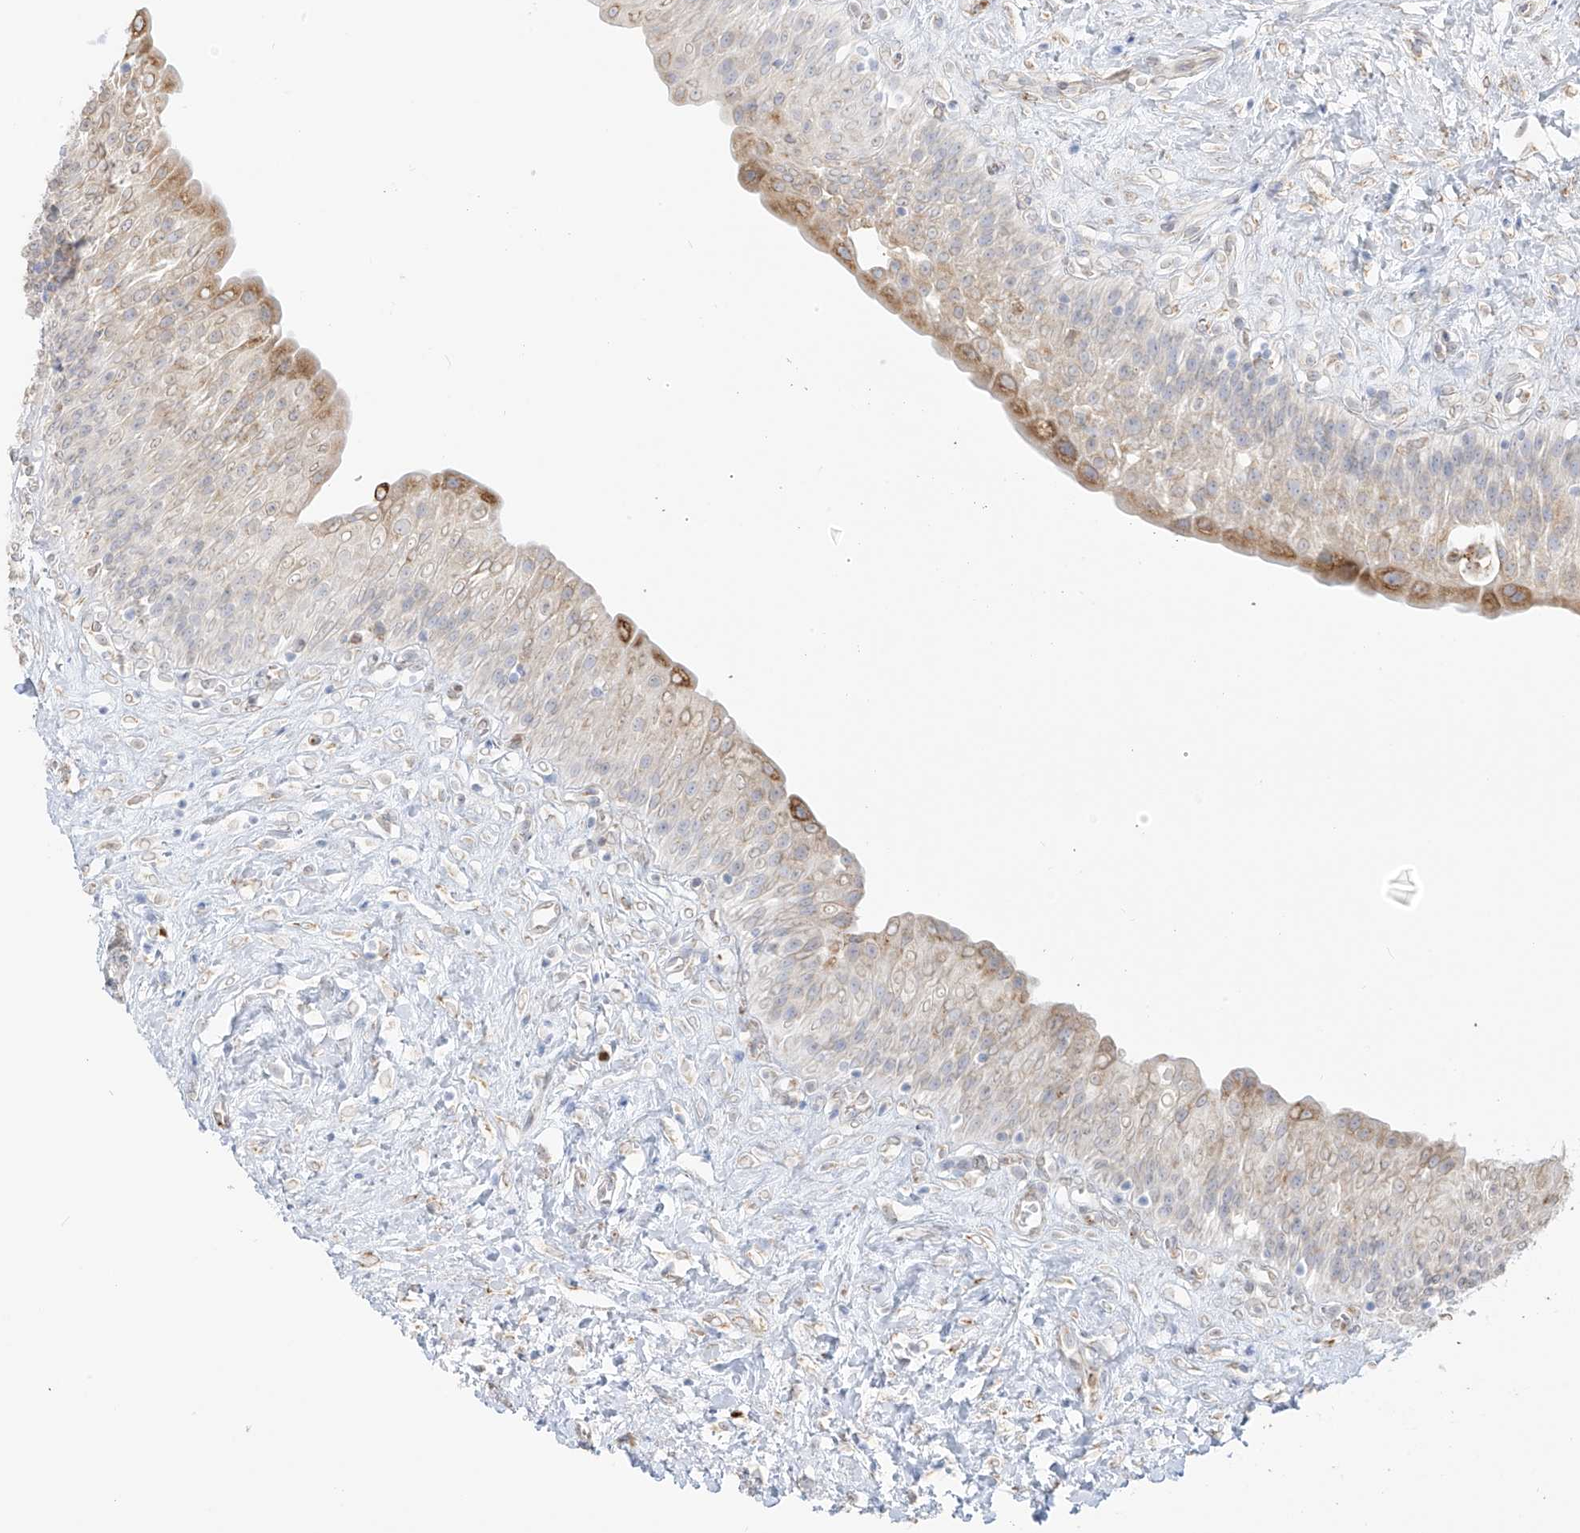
{"staining": {"intensity": "moderate", "quantity": "<25%", "location": "cytoplasmic/membranous"}, "tissue": "urinary bladder", "cell_type": "Urothelial cells", "image_type": "normal", "snomed": [{"axis": "morphology", "description": "Normal tissue, NOS"}, {"axis": "topography", "description": "Urinary bladder"}], "caption": "Urinary bladder stained with IHC demonstrates moderate cytoplasmic/membranous positivity in approximately <25% of urothelial cells.", "gene": "LRRC59", "patient": {"sex": "male", "age": 51}}